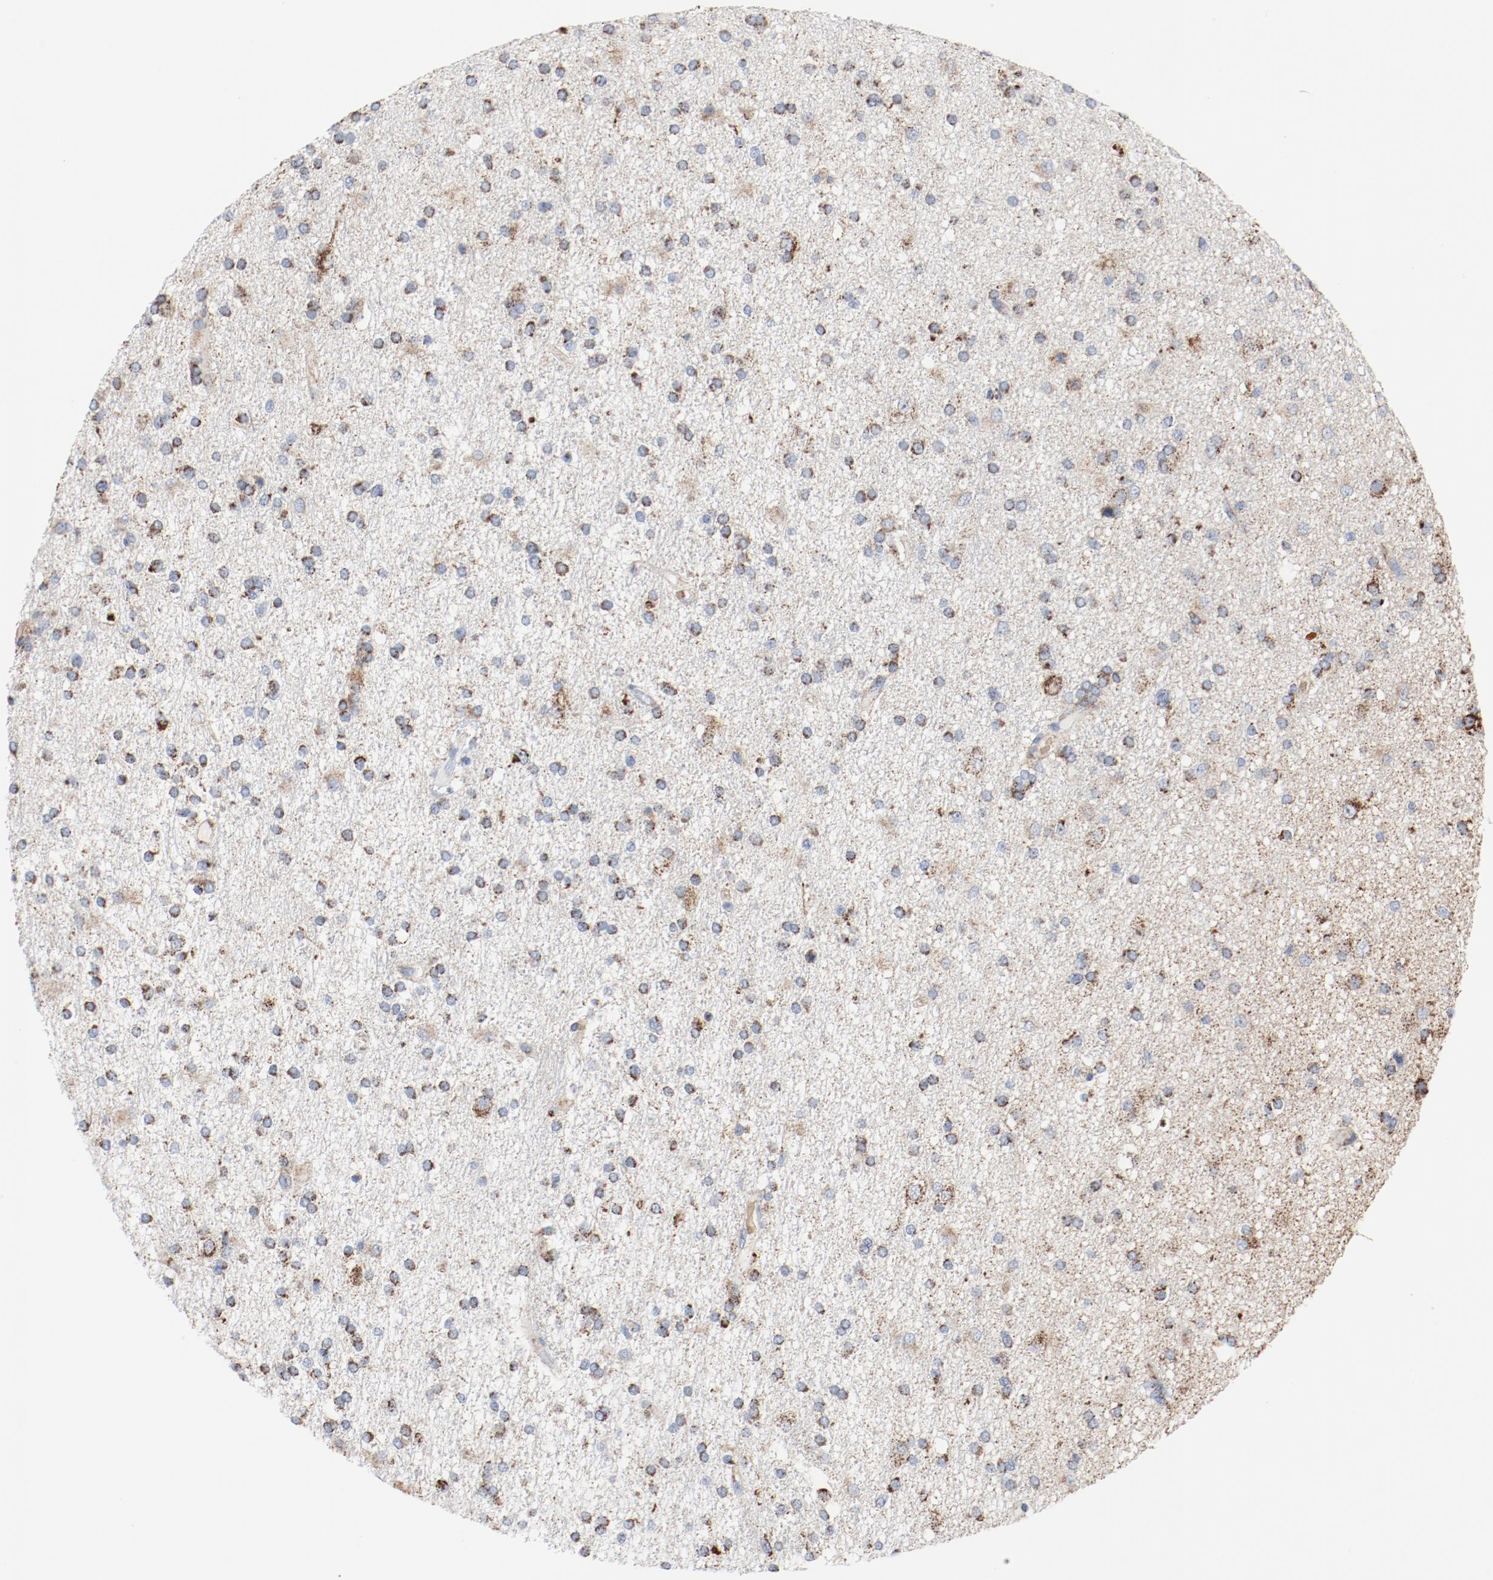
{"staining": {"intensity": "weak", "quantity": "25%-75%", "location": "cytoplasmic/membranous"}, "tissue": "glioma", "cell_type": "Tumor cells", "image_type": "cancer", "snomed": [{"axis": "morphology", "description": "Glioma, malignant, High grade"}, {"axis": "topography", "description": "Brain"}], "caption": "Protein expression analysis of human malignant glioma (high-grade) reveals weak cytoplasmic/membranous expression in approximately 25%-75% of tumor cells.", "gene": "NDUFB8", "patient": {"sex": "male", "age": 33}}